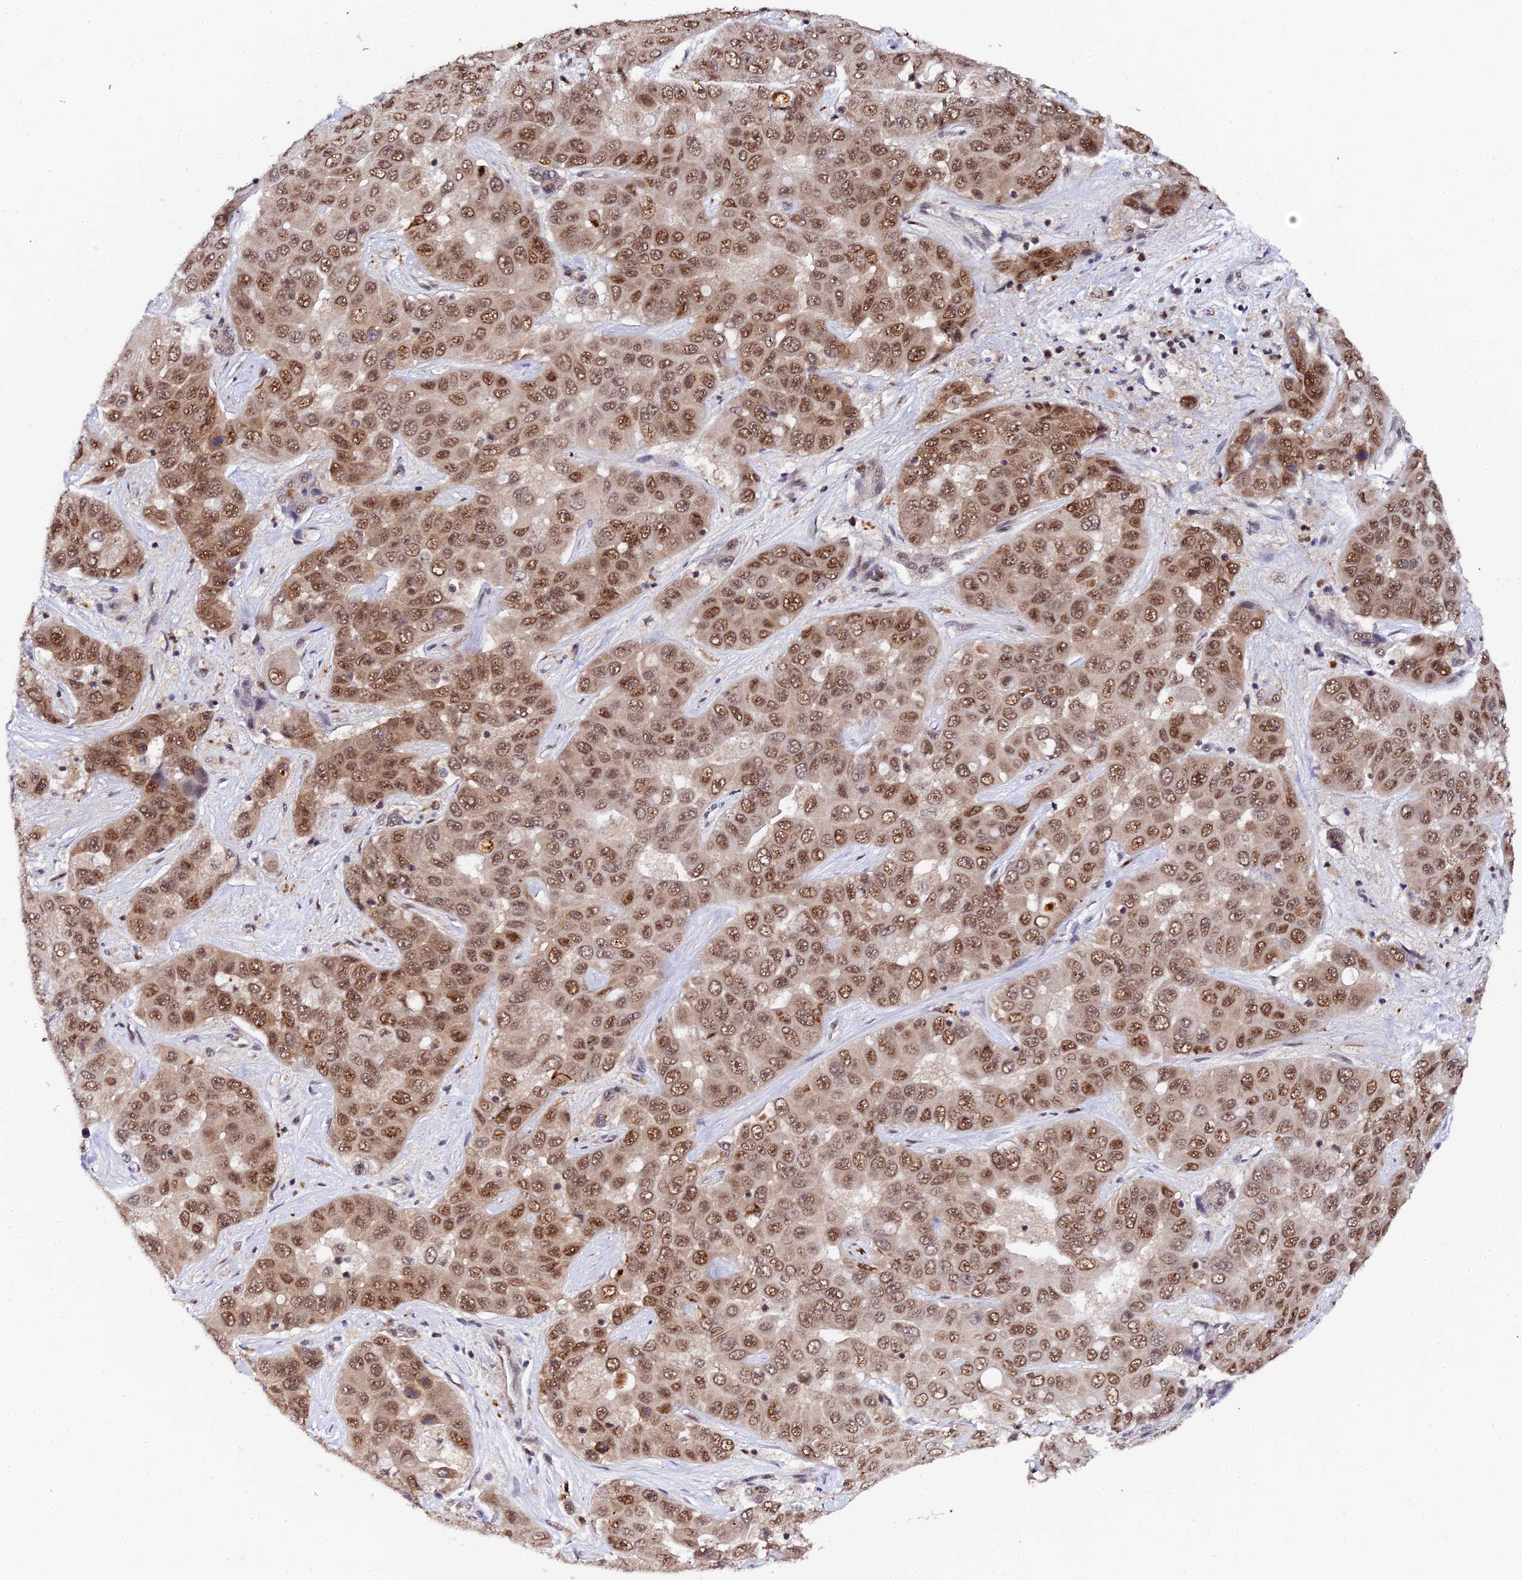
{"staining": {"intensity": "strong", "quantity": ">75%", "location": "nuclear"}, "tissue": "liver cancer", "cell_type": "Tumor cells", "image_type": "cancer", "snomed": [{"axis": "morphology", "description": "Cholangiocarcinoma"}, {"axis": "topography", "description": "Liver"}], "caption": "IHC photomicrograph of liver cancer (cholangiocarcinoma) stained for a protein (brown), which shows high levels of strong nuclear expression in about >75% of tumor cells.", "gene": "MAGOHB", "patient": {"sex": "female", "age": 52}}